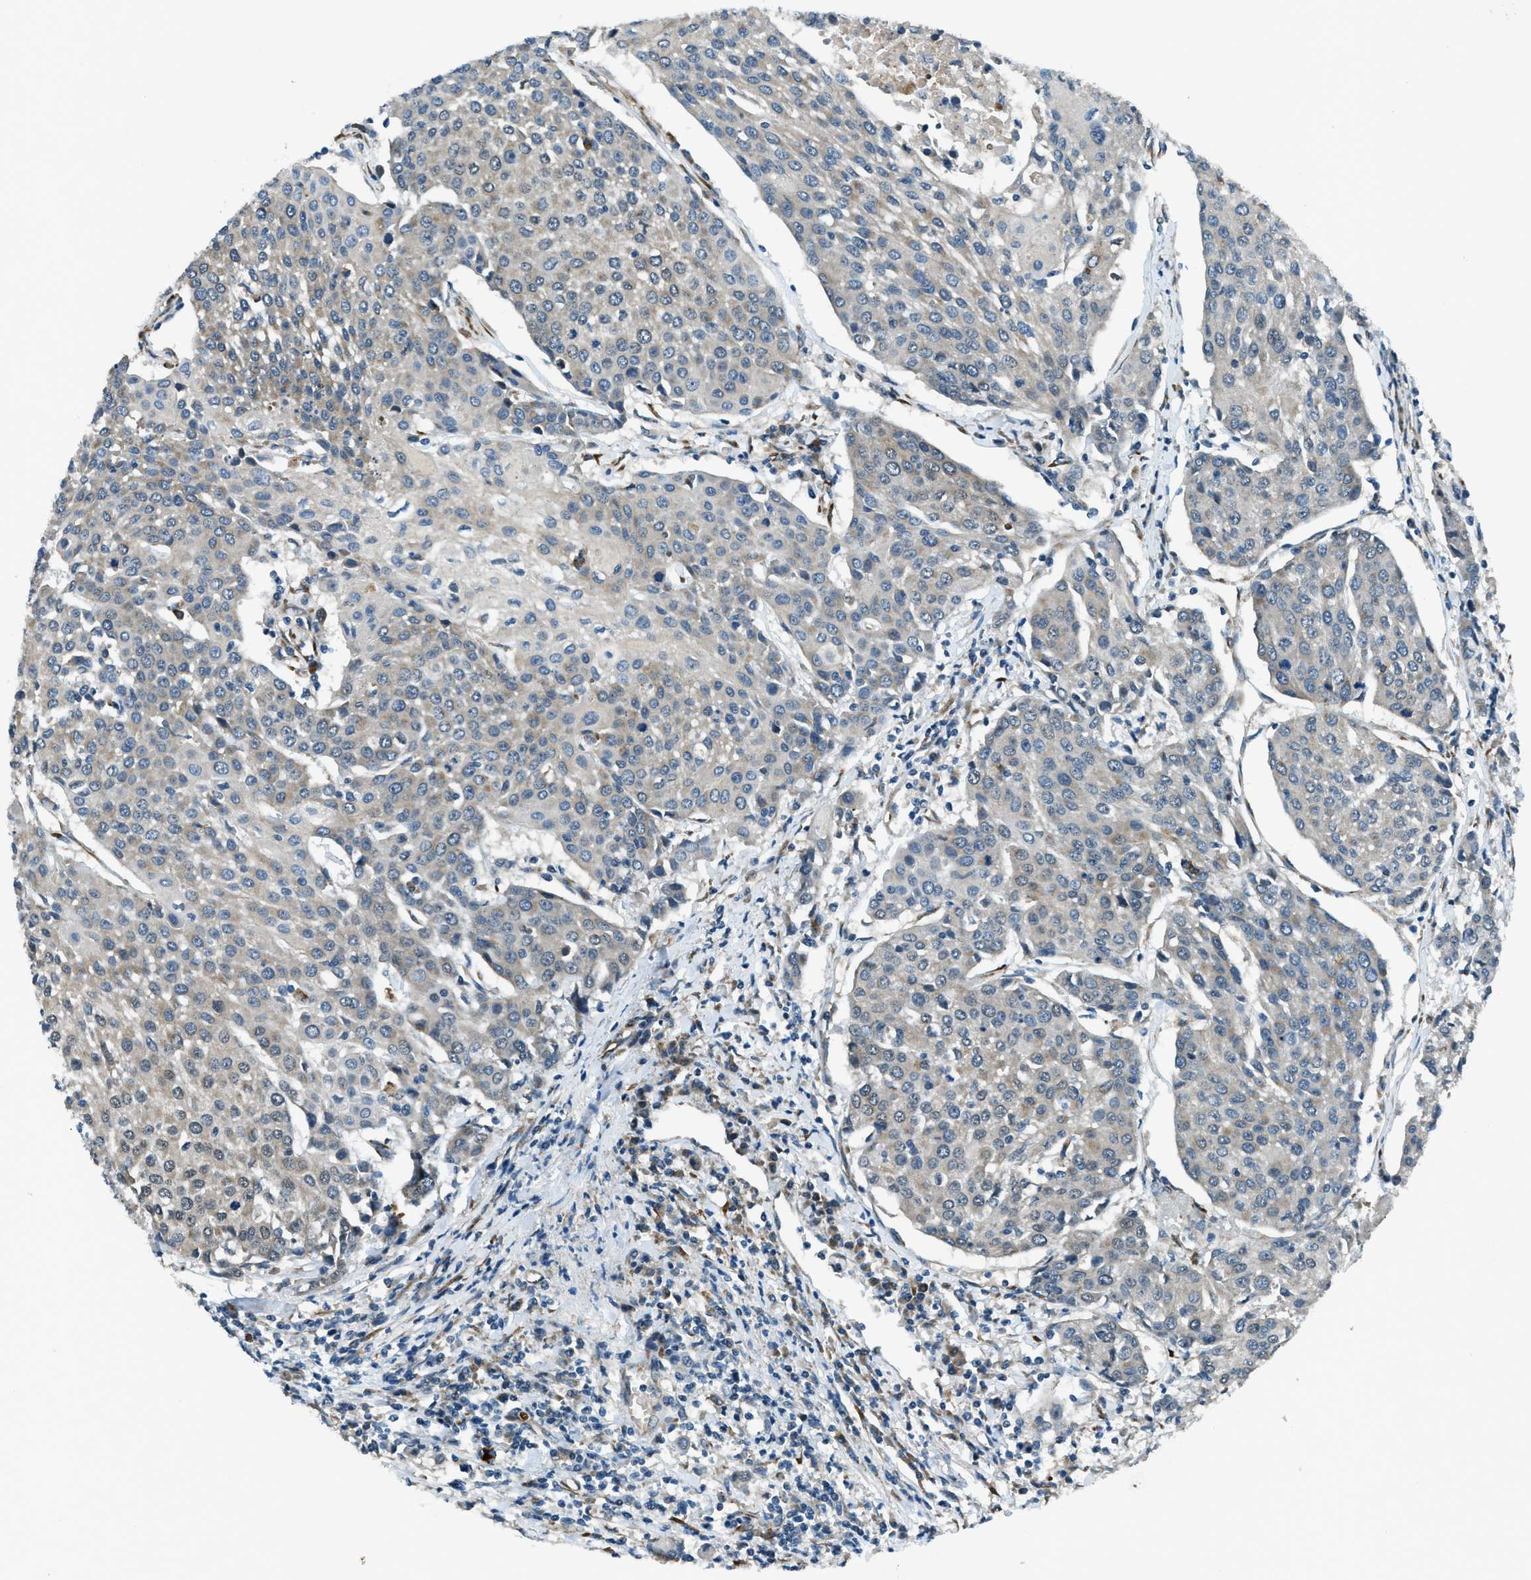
{"staining": {"intensity": "negative", "quantity": "none", "location": "none"}, "tissue": "urothelial cancer", "cell_type": "Tumor cells", "image_type": "cancer", "snomed": [{"axis": "morphology", "description": "Urothelial carcinoma, High grade"}, {"axis": "topography", "description": "Urinary bladder"}], "caption": "There is no significant positivity in tumor cells of high-grade urothelial carcinoma.", "gene": "GINM1", "patient": {"sex": "female", "age": 85}}